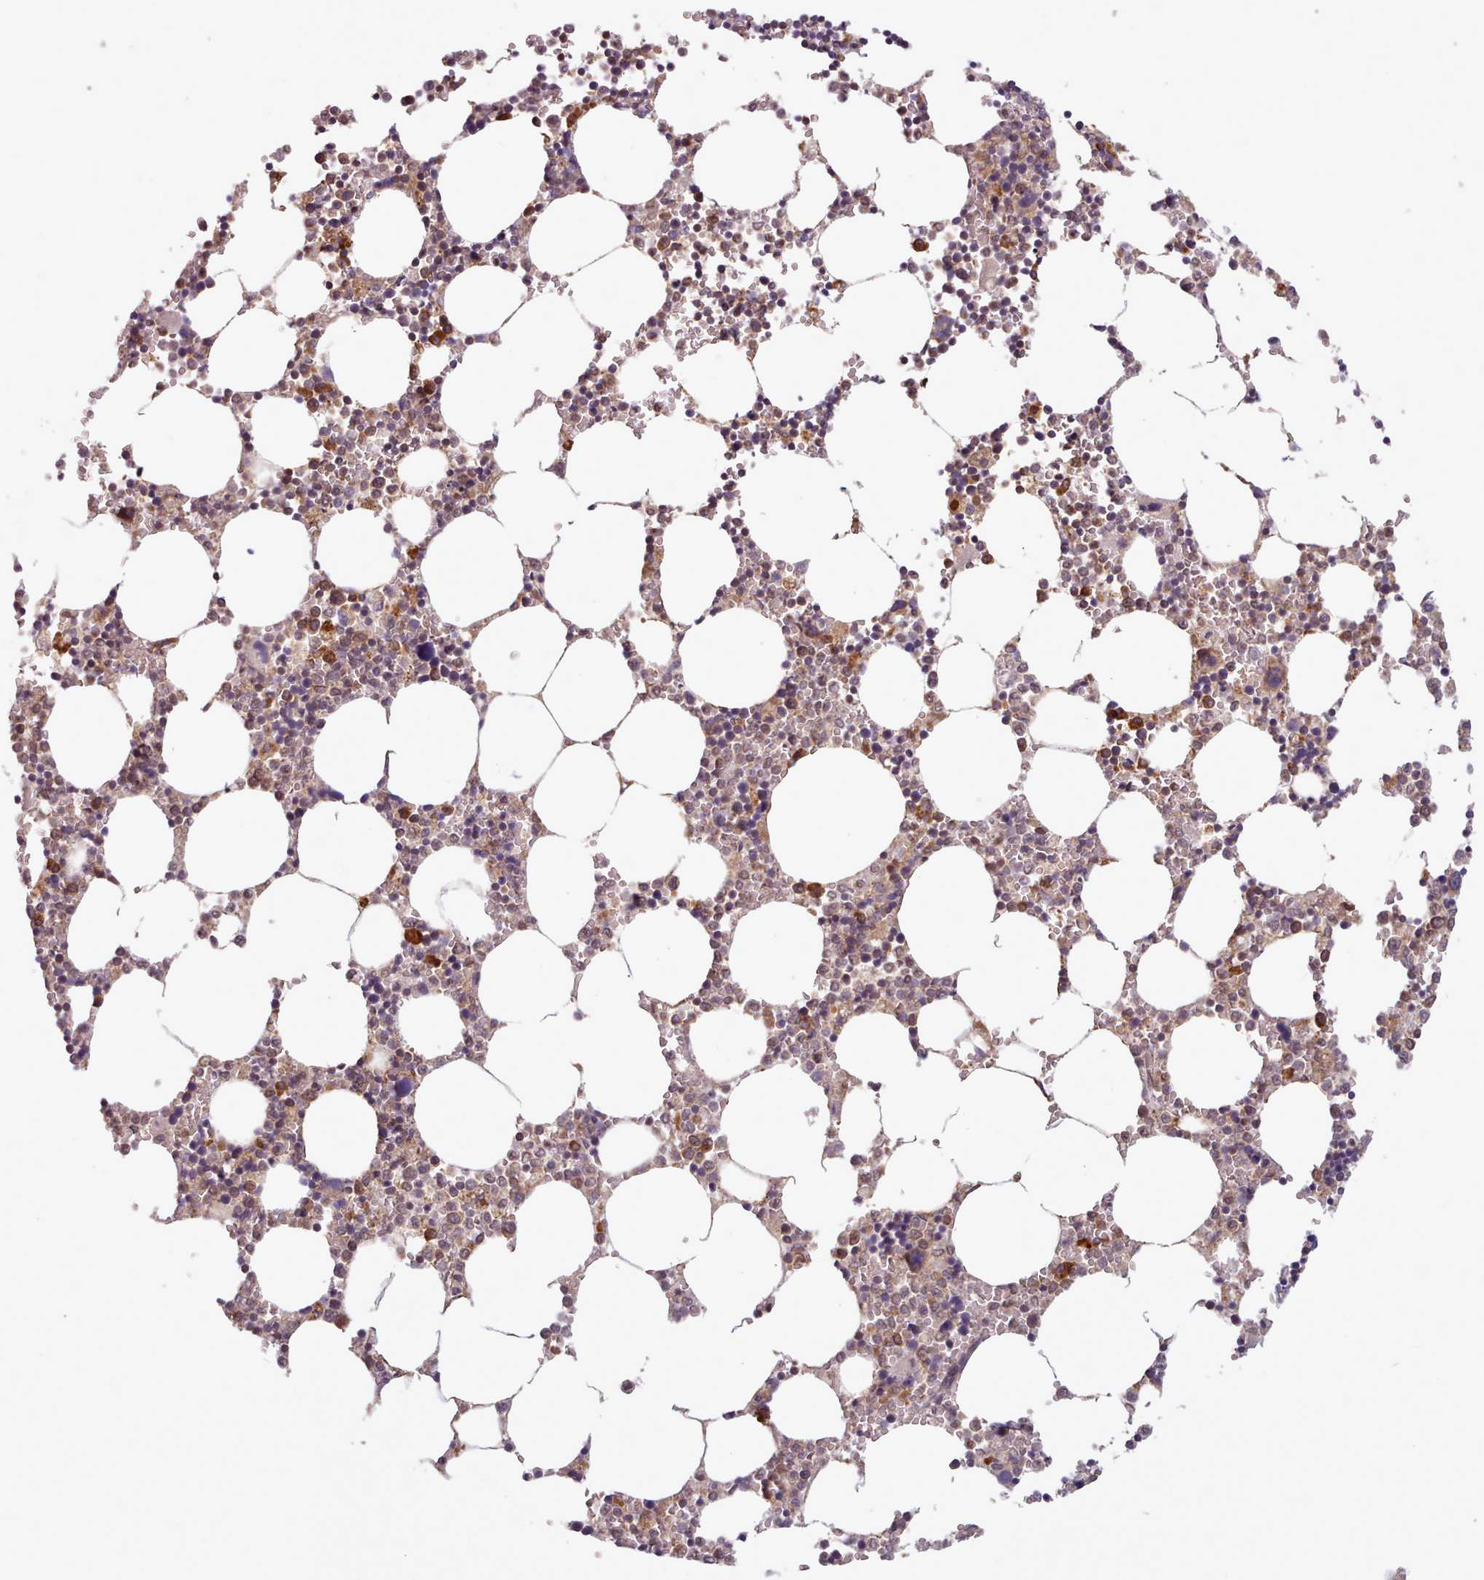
{"staining": {"intensity": "strong", "quantity": "25%-75%", "location": "cytoplasmic/membranous"}, "tissue": "bone marrow", "cell_type": "Hematopoietic cells", "image_type": "normal", "snomed": [{"axis": "morphology", "description": "Normal tissue, NOS"}, {"axis": "topography", "description": "Bone marrow"}], "caption": "DAB (3,3'-diaminobenzidine) immunohistochemical staining of normal human bone marrow reveals strong cytoplasmic/membranous protein positivity in about 25%-75% of hematopoietic cells.", "gene": "CRYBG1", "patient": {"sex": "female", "age": 64}}